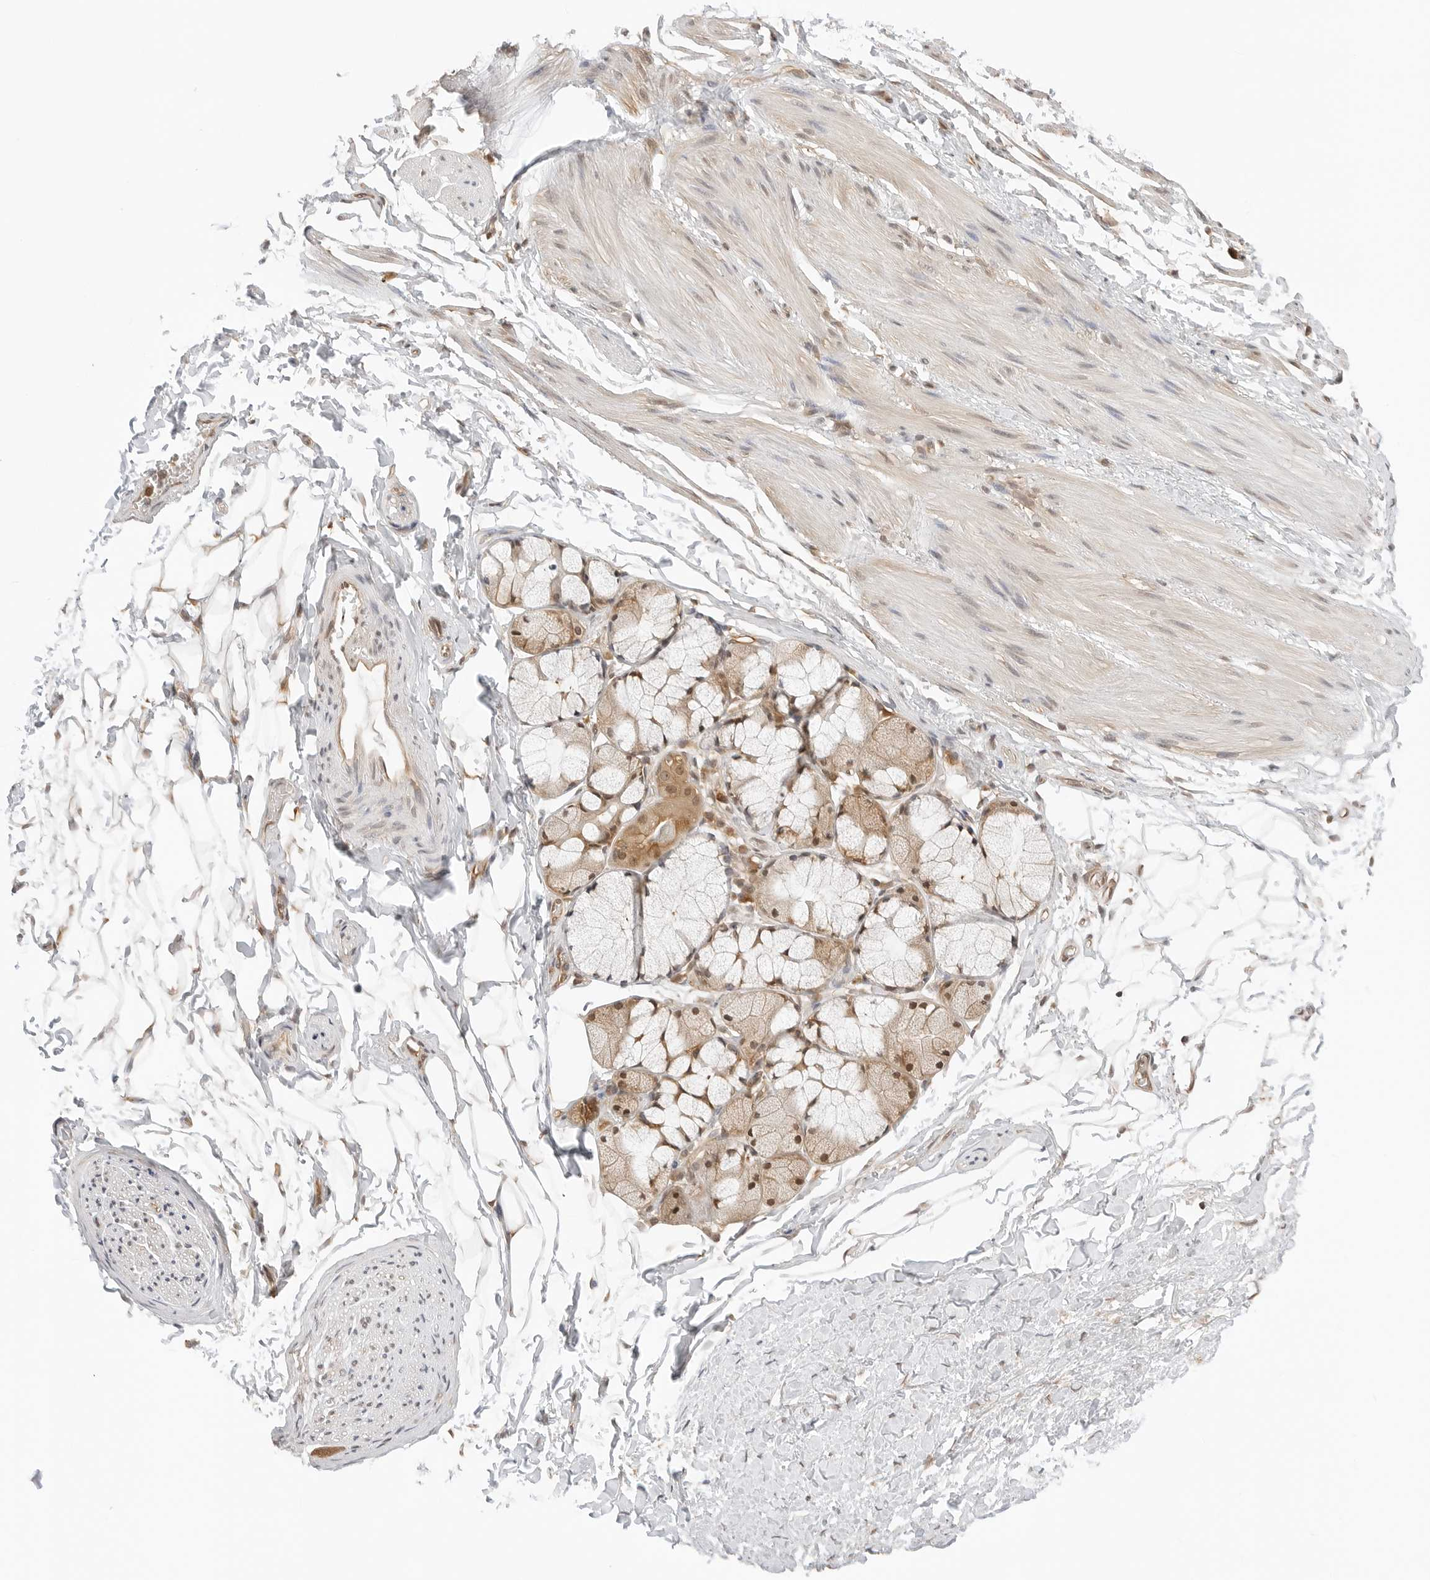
{"staining": {"intensity": "negative", "quantity": "none", "location": "none"}, "tissue": "adipose tissue", "cell_type": "Adipocytes", "image_type": "normal", "snomed": [{"axis": "morphology", "description": "Normal tissue, NOS"}, {"axis": "topography", "description": "Cartilage tissue"}, {"axis": "topography", "description": "Bronchus"}], "caption": "This is a micrograph of immunohistochemistry staining of unremarkable adipose tissue, which shows no positivity in adipocytes.", "gene": "NUDC", "patient": {"sex": "female", "age": 73}}